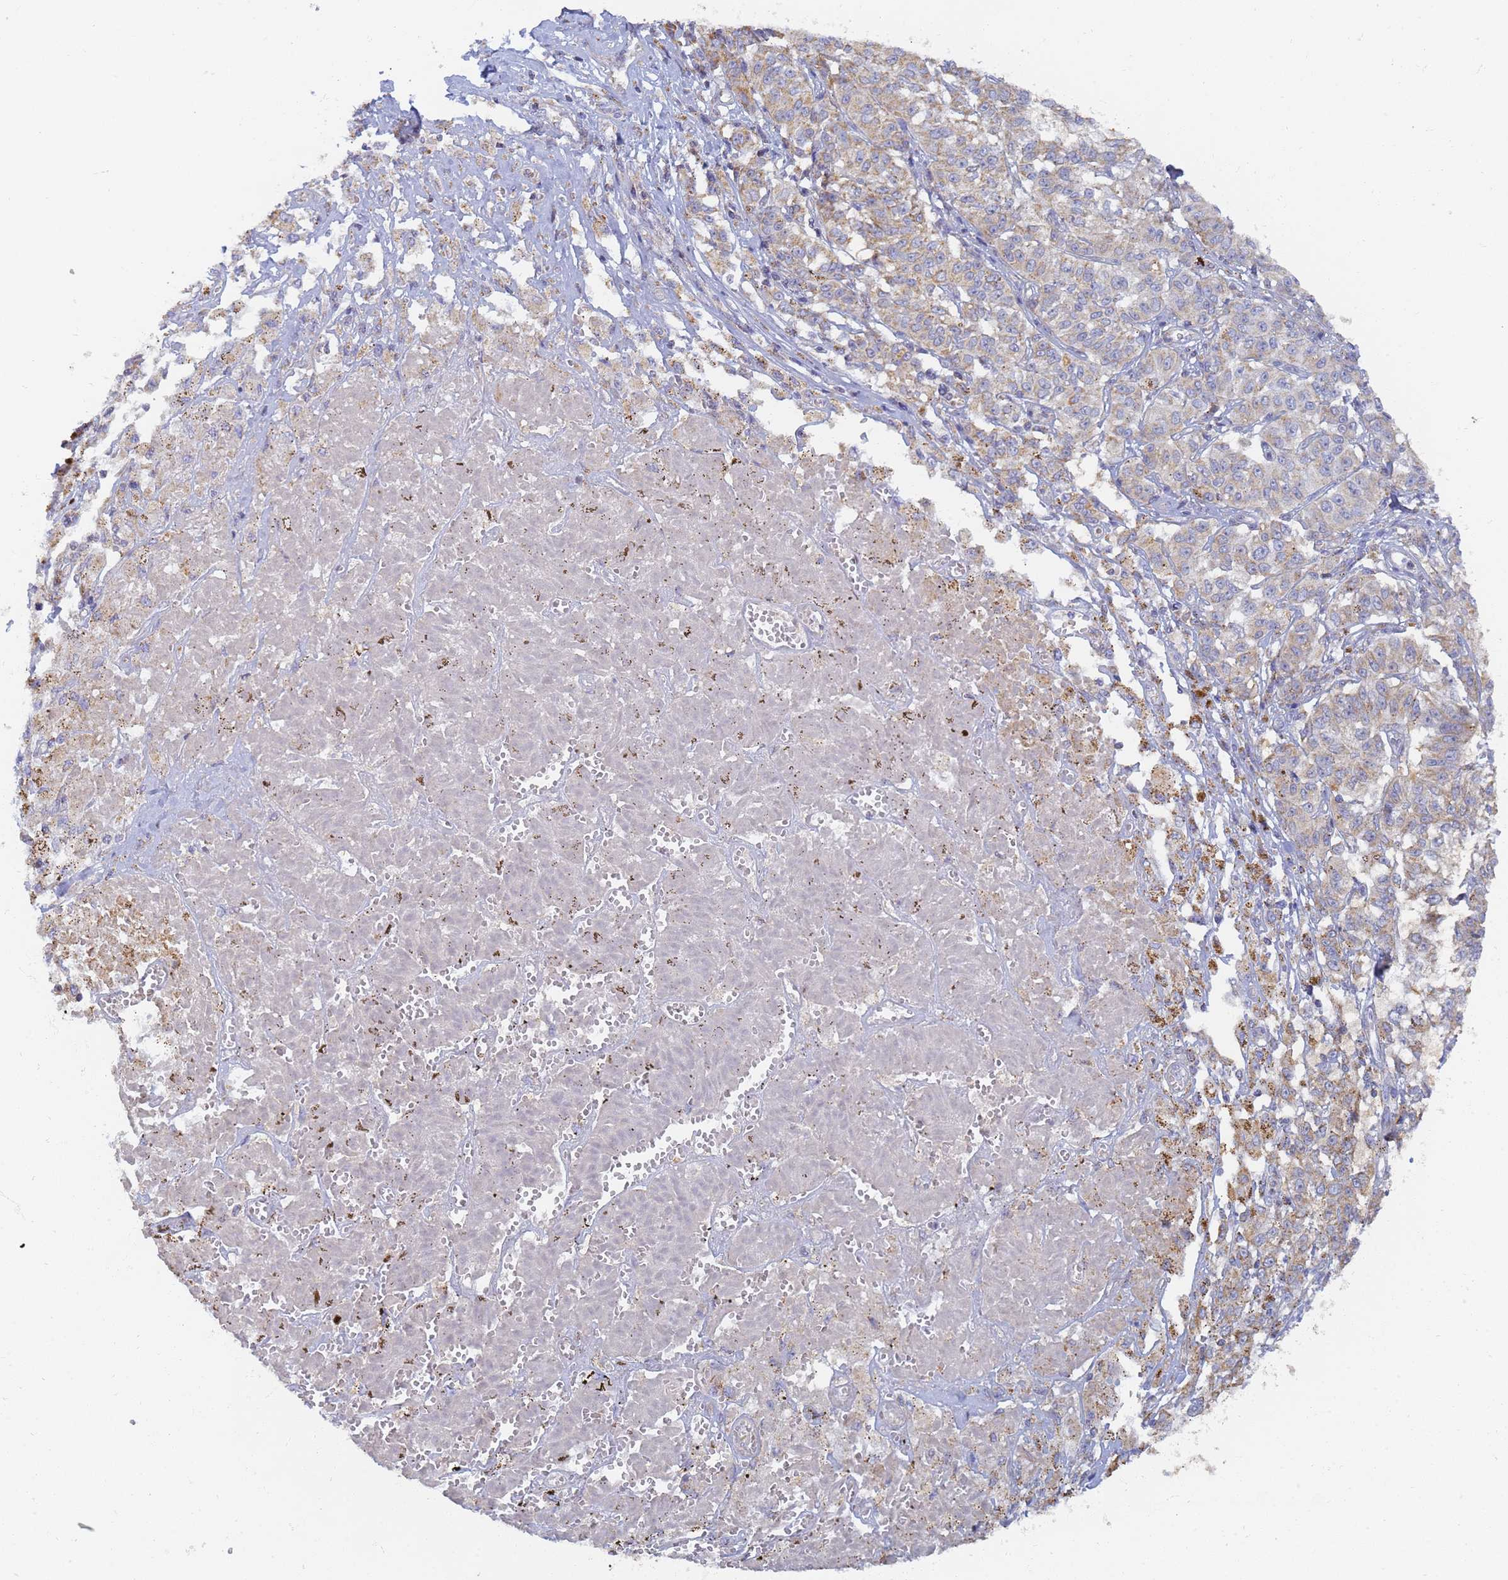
{"staining": {"intensity": "moderate", "quantity": ">75%", "location": "cytoplasmic/membranous"}, "tissue": "melanoma", "cell_type": "Tumor cells", "image_type": "cancer", "snomed": [{"axis": "morphology", "description": "Malignant melanoma, NOS"}, {"axis": "topography", "description": "Skin"}], "caption": "Melanoma tissue displays moderate cytoplasmic/membranous positivity in about >75% of tumor cells, visualized by immunohistochemistry.", "gene": "UTP23", "patient": {"sex": "female", "age": 72}}